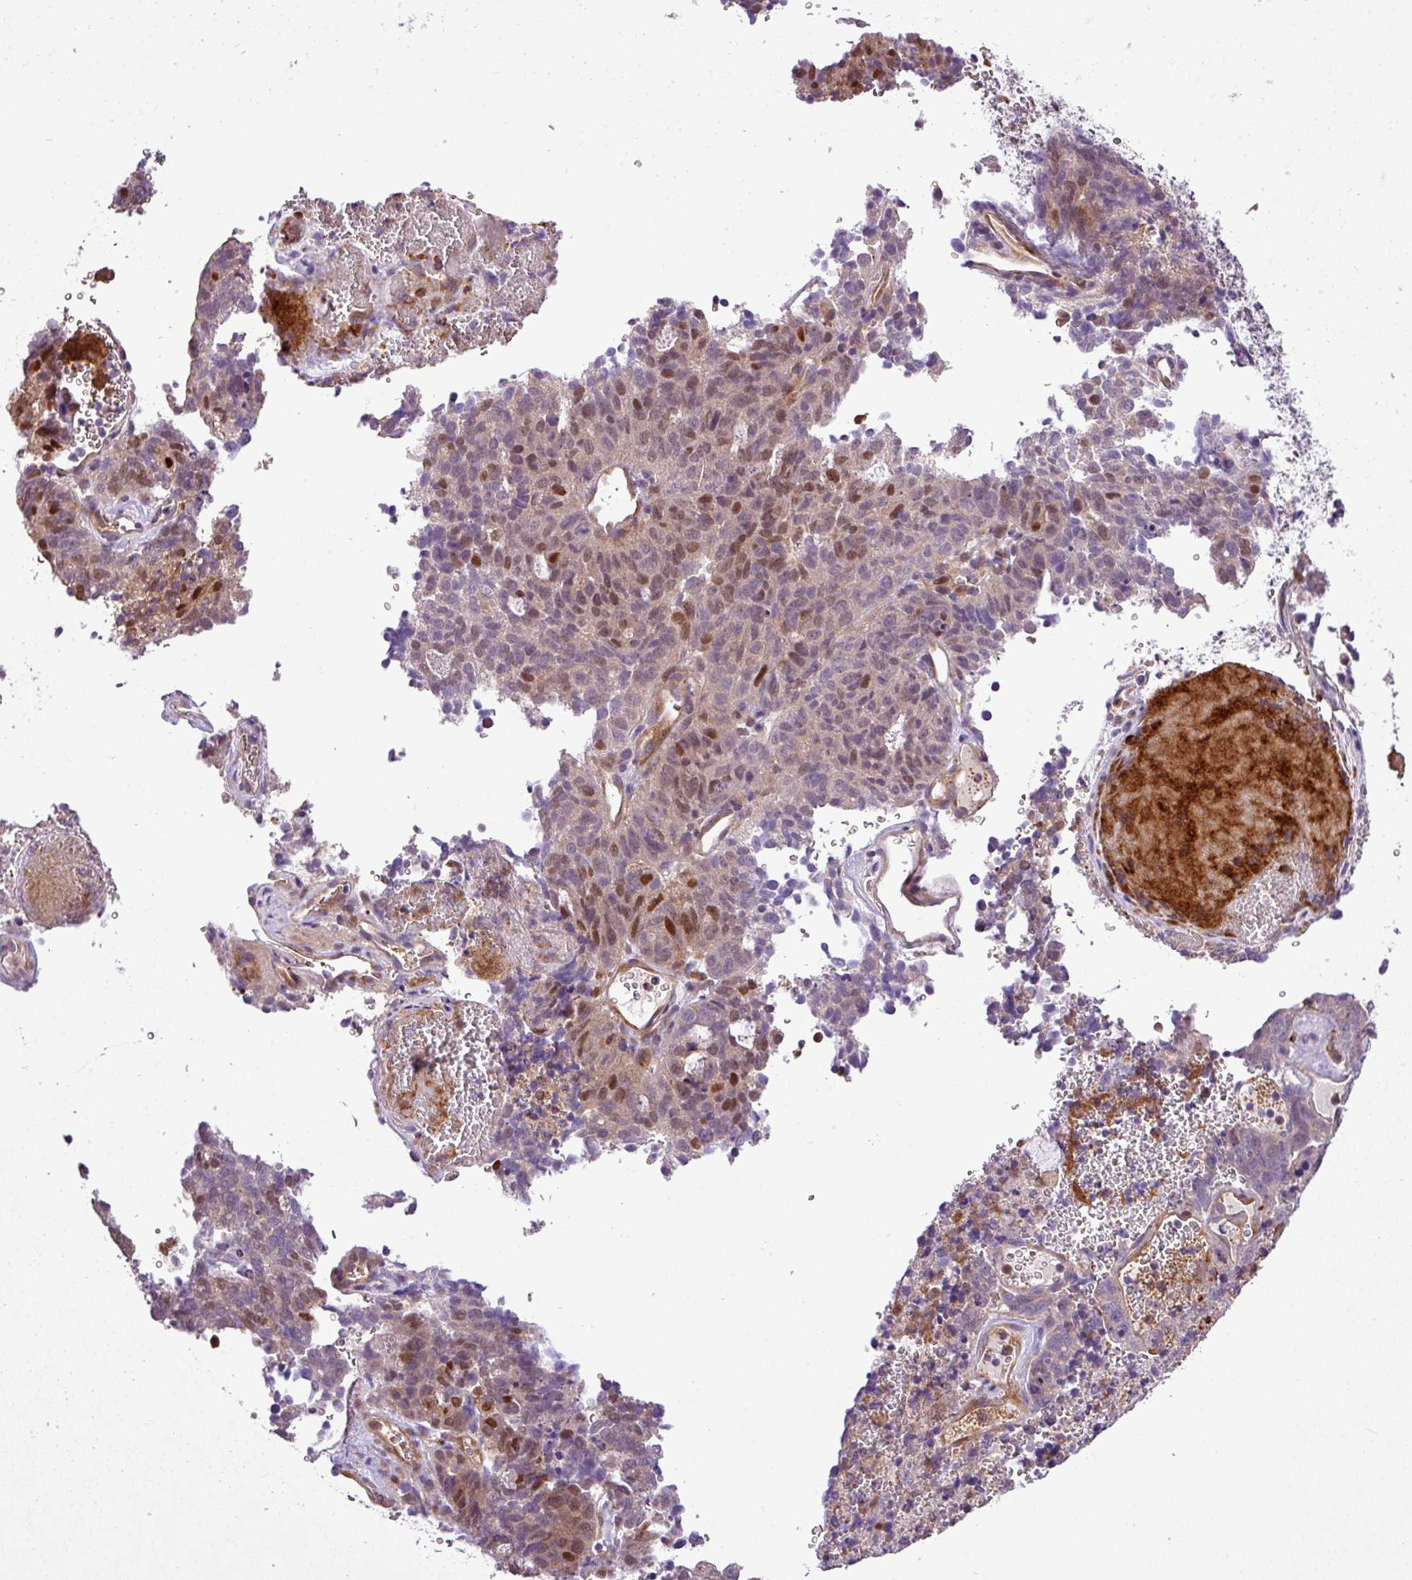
{"staining": {"intensity": "moderate", "quantity": "25%-75%", "location": "nuclear"}, "tissue": "cervical cancer", "cell_type": "Tumor cells", "image_type": "cancer", "snomed": [{"axis": "morphology", "description": "Adenocarcinoma, NOS"}, {"axis": "topography", "description": "Cervix"}], "caption": "Moderate nuclear staining is seen in about 25%-75% of tumor cells in cervical cancer.", "gene": "NBEAL2", "patient": {"sex": "female", "age": 38}}